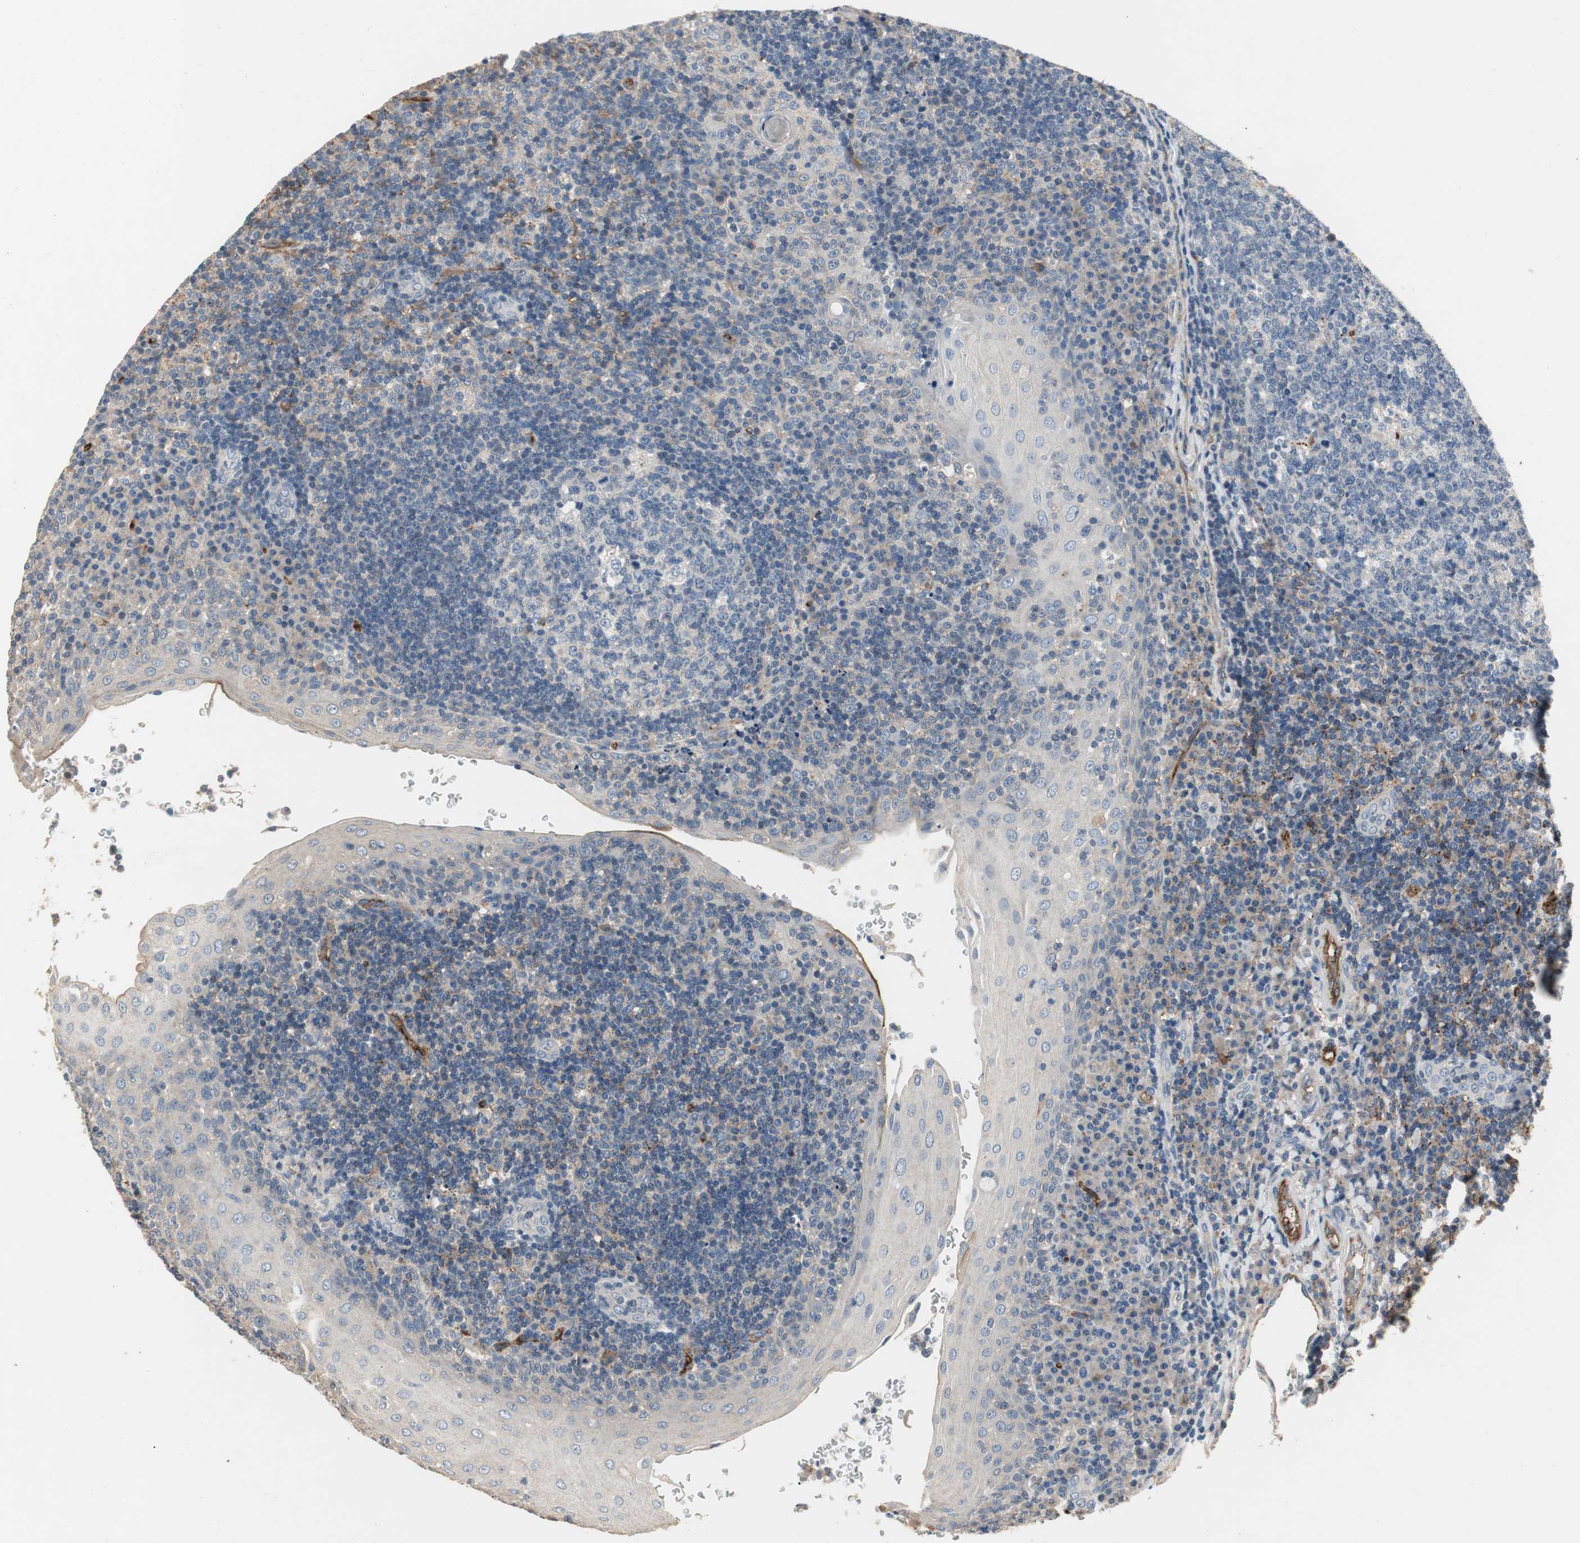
{"staining": {"intensity": "negative", "quantity": "none", "location": "none"}, "tissue": "tonsil", "cell_type": "Germinal center cells", "image_type": "normal", "snomed": [{"axis": "morphology", "description": "Normal tissue, NOS"}, {"axis": "topography", "description": "Tonsil"}], "caption": "Immunohistochemistry (IHC) of normal tonsil exhibits no staining in germinal center cells. The staining is performed using DAB (3,3'-diaminobenzidine) brown chromogen with nuclei counter-stained in using hematoxylin.", "gene": "ALPL", "patient": {"sex": "female", "age": 40}}